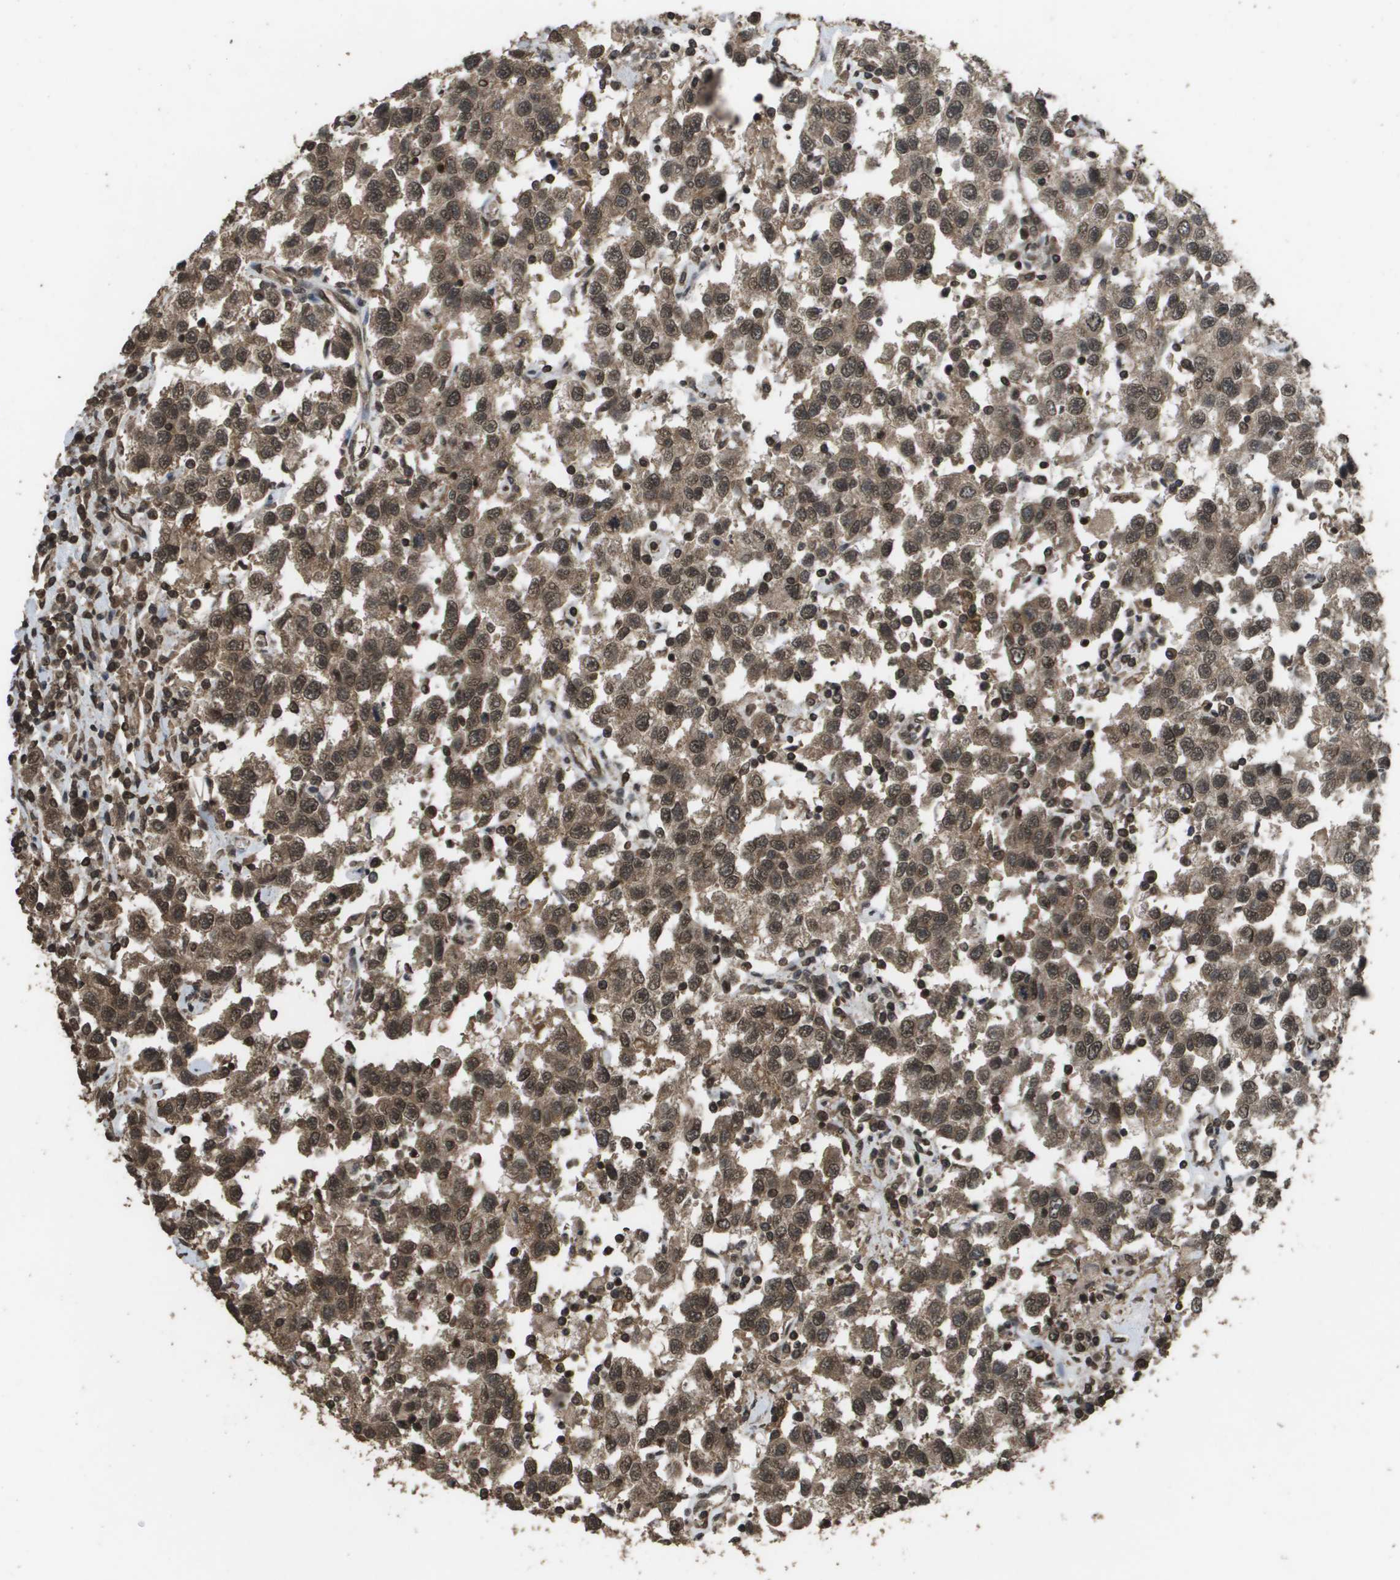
{"staining": {"intensity": "moderate", "quantity": ">75%", "location": "cytoplasmic/membranous,nuclear"}, "tissue": "testis cancer", "cell_type": "Tumor cells", "image_type": "cancer", "snomed": [{"axis": "morphology", "description": "Seminoma, NOS"}, {"axis": "topography", "description": "Testis"}], "caption": "This is an image of immunohistochemistry (IHC) staining of testis cancer (seminoma), which shows moderate positivity in the cytoplasmic/membranous and nuclear of tumor cells.", "gene": "AXIN2", "patient": {"sex": "male", "age": 41}}